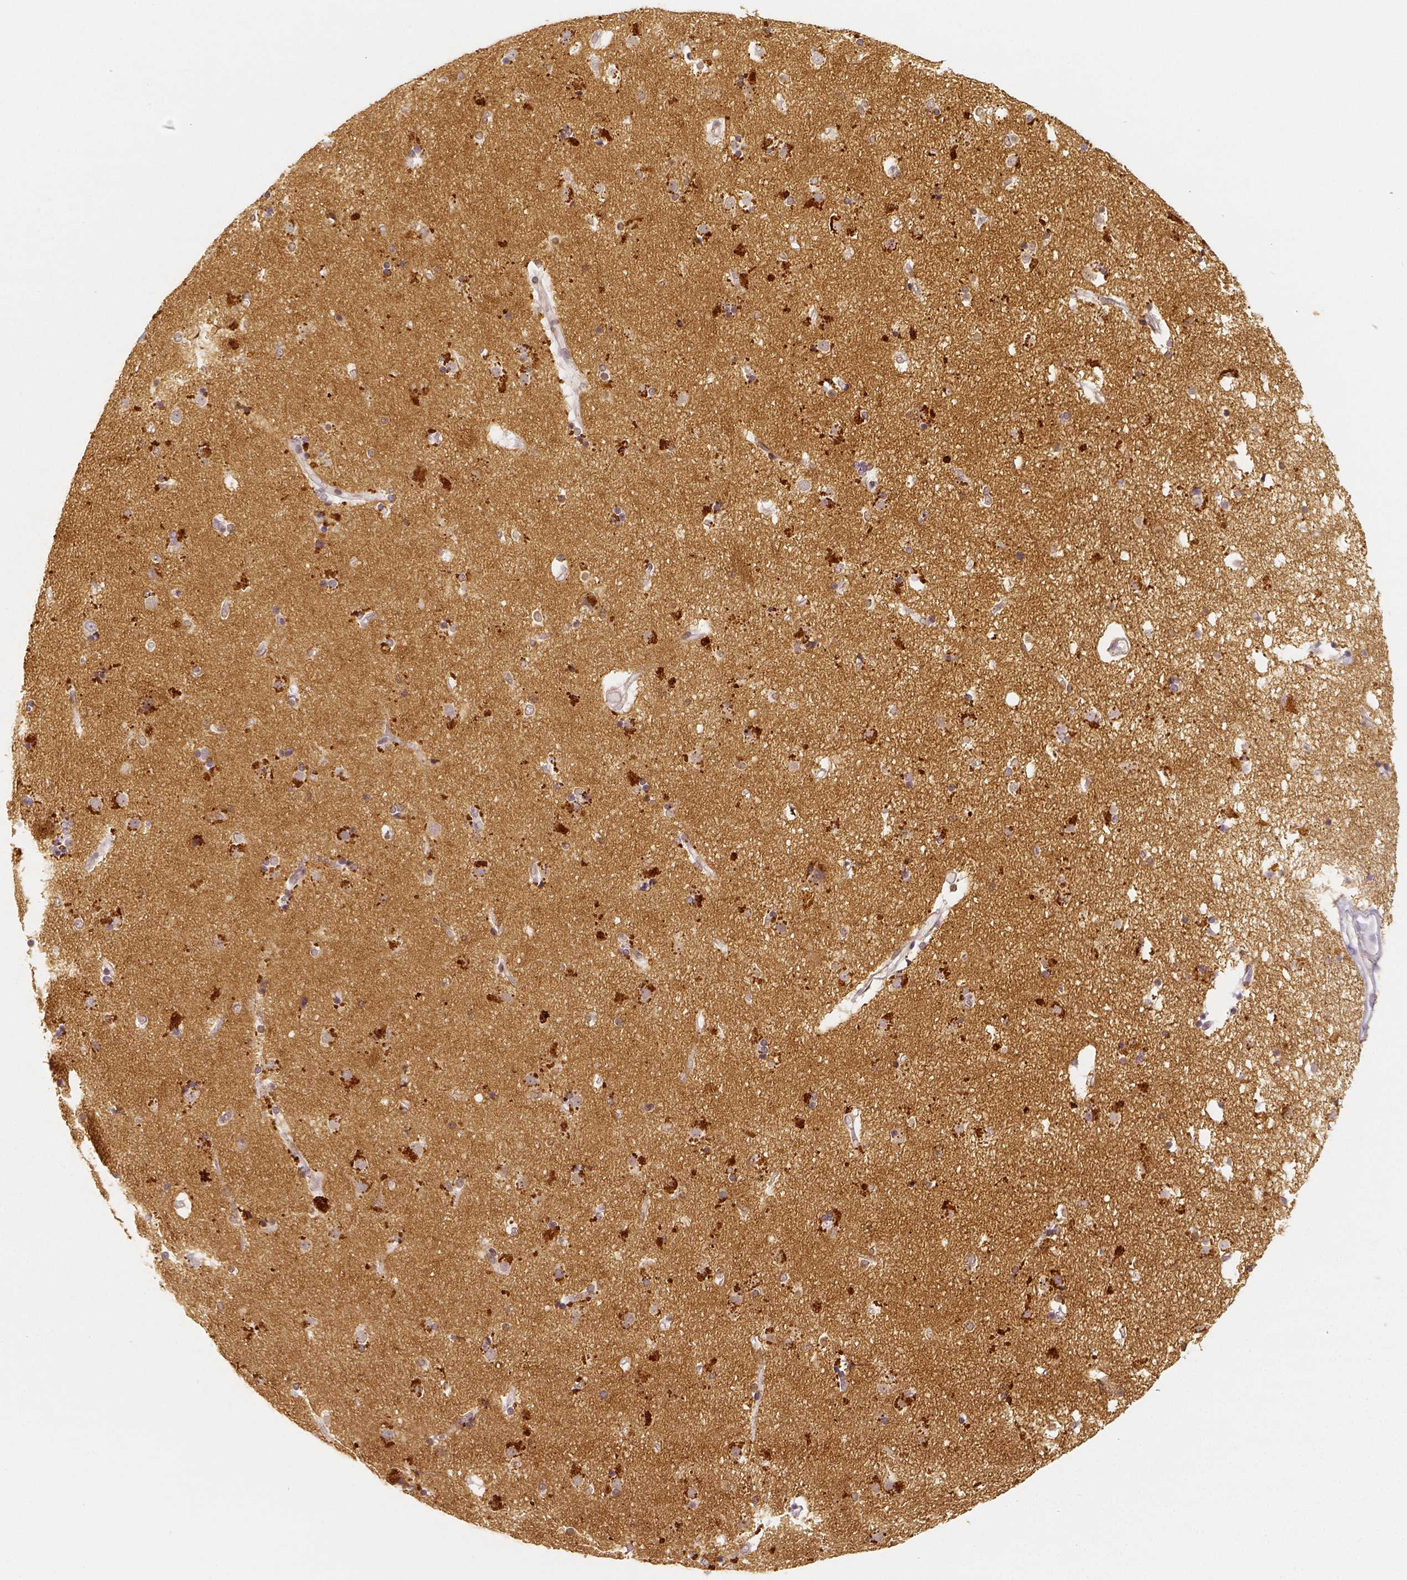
{"staining": {"intensity": "negative", "quantity": "none", "location": "none"}, "tissue": "caudate", "cell_type": "Glial cells", "image_type": "normal", "snomed": [{"axis": "morphology", "description": "Normal tissue, NOS"}, {"axis": "topography", "description": "Lateral ventricle wall"}], "caption": "Immunohistochemistry (IHC) histopathology image of benign caudate: human caudate stained with DAB (3,3'-diaminobenzidine) displays no significant protein expression in glial cells.", "gene": "THY1", "patient": {"sex": "female", "age": 71}}